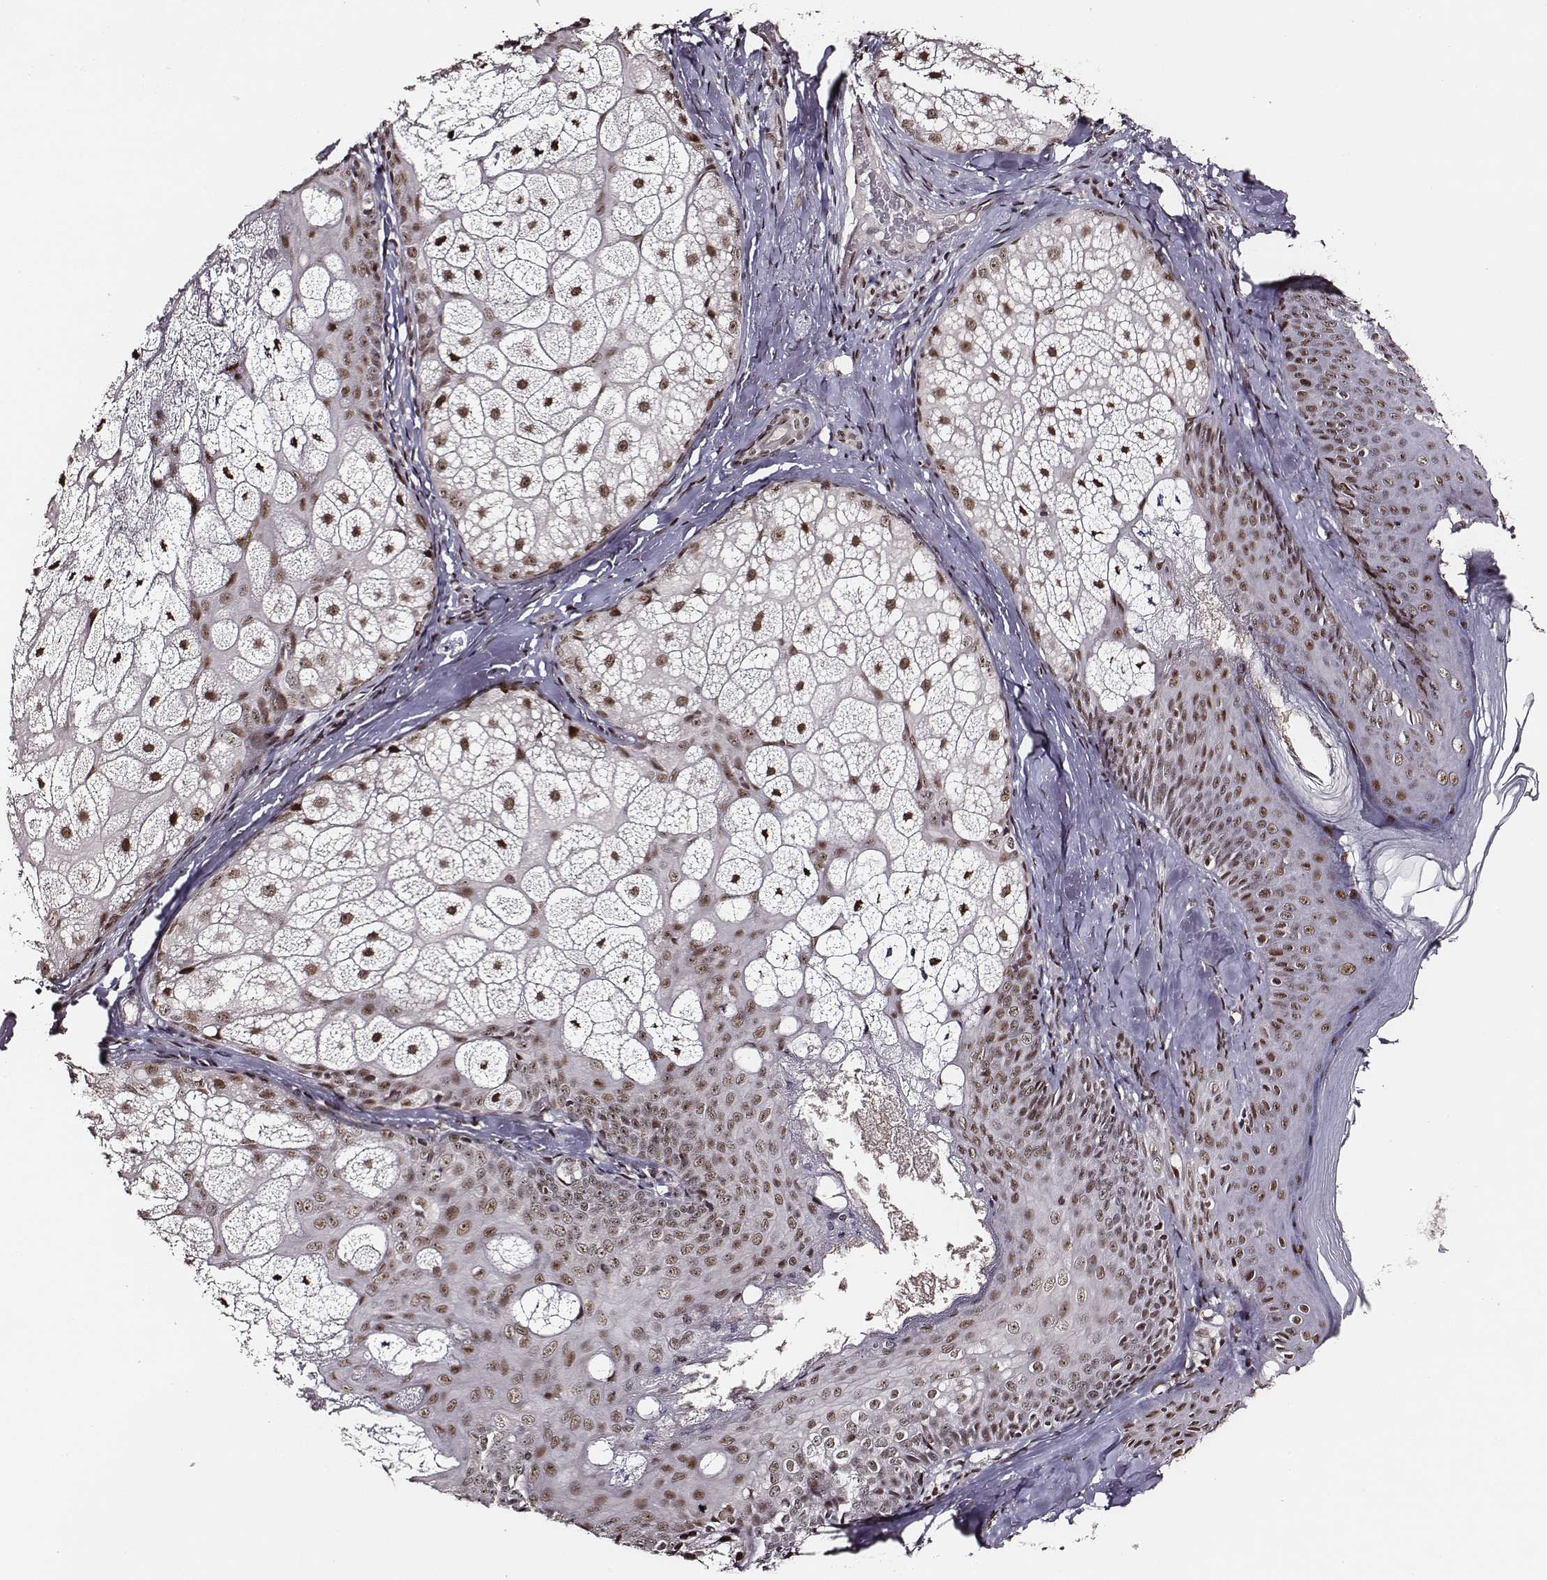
{"staining": {"intensity": "strong", "quantity": ">75%", "location": "nuclear"}, "tissue": "skin cancer", "cell_type": "Tumor cells", "image_type": "cancer", "snomed": [{"axis": "morphology", "description": "Basal cell carcinoma"}, {"axis": "topography", "description": "Skin"}], "caption": "Immunohistochemical staining of human skin cancer demonstrates high levels of strong nuclear protein expression in approximately >75% of tumor cells.", "gene": "PPARA", "patient": {"sex": "male", "age": 57}}